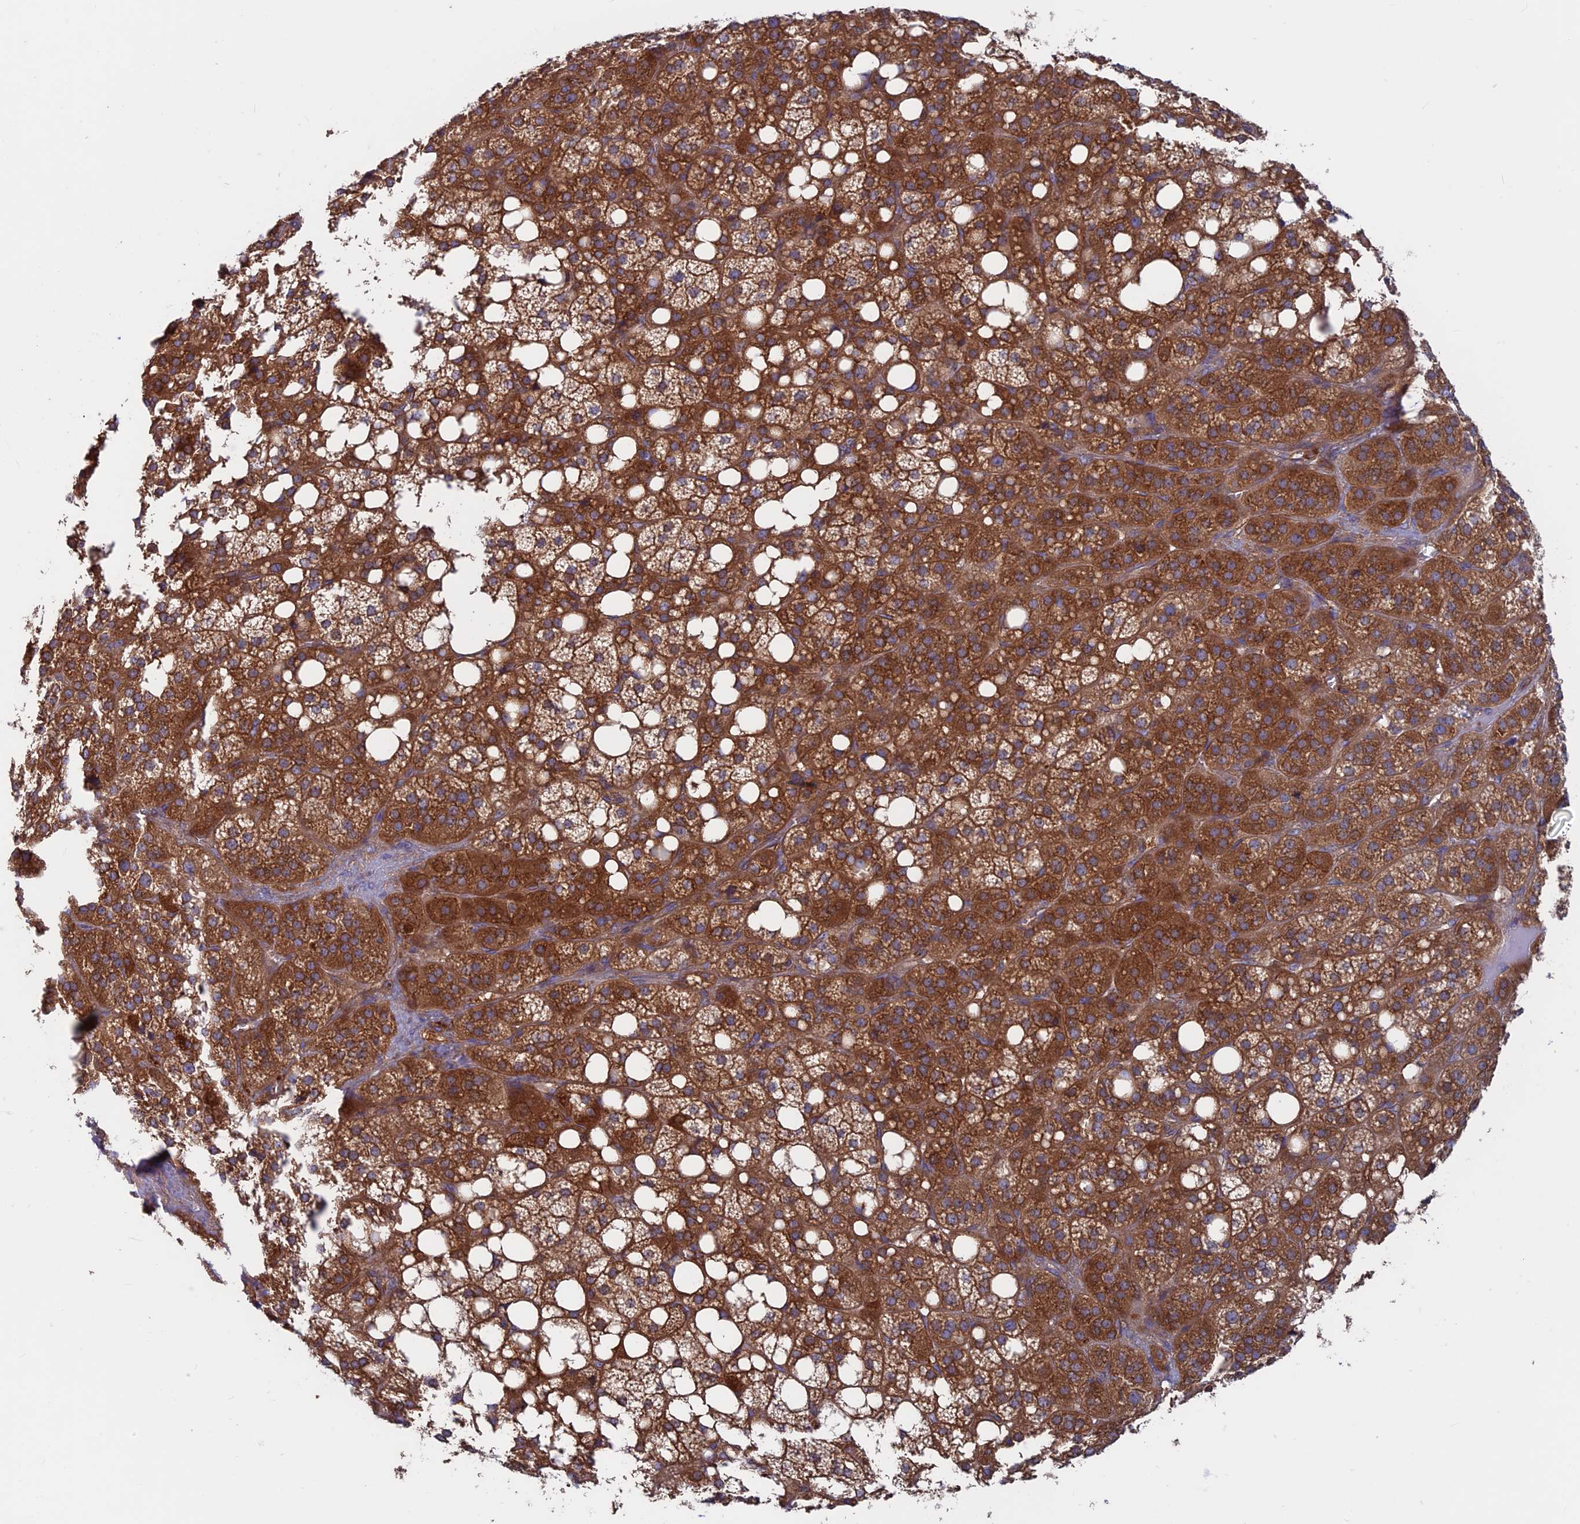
{"staining": {"intensity": "strong", "quantity": ">75%", "location": "cytoplasmic/membranous"}, "tissue": "adrenal gland", "cell_type": "Glandular cells", "image_type": "normal", "snomed": [{"axis": "morphology", "description": "Normal tissue, NOS"}, {"axis": "topography", "description": "Adrenal gland"}], "caption": "Glandular cells reveal high levels of strong cytoplasmic/membranous expression in approximately >75% of cells in normal adrenal gland.", "gene": "DNM1L", "patient": {"sex": "female", "age": 59}}